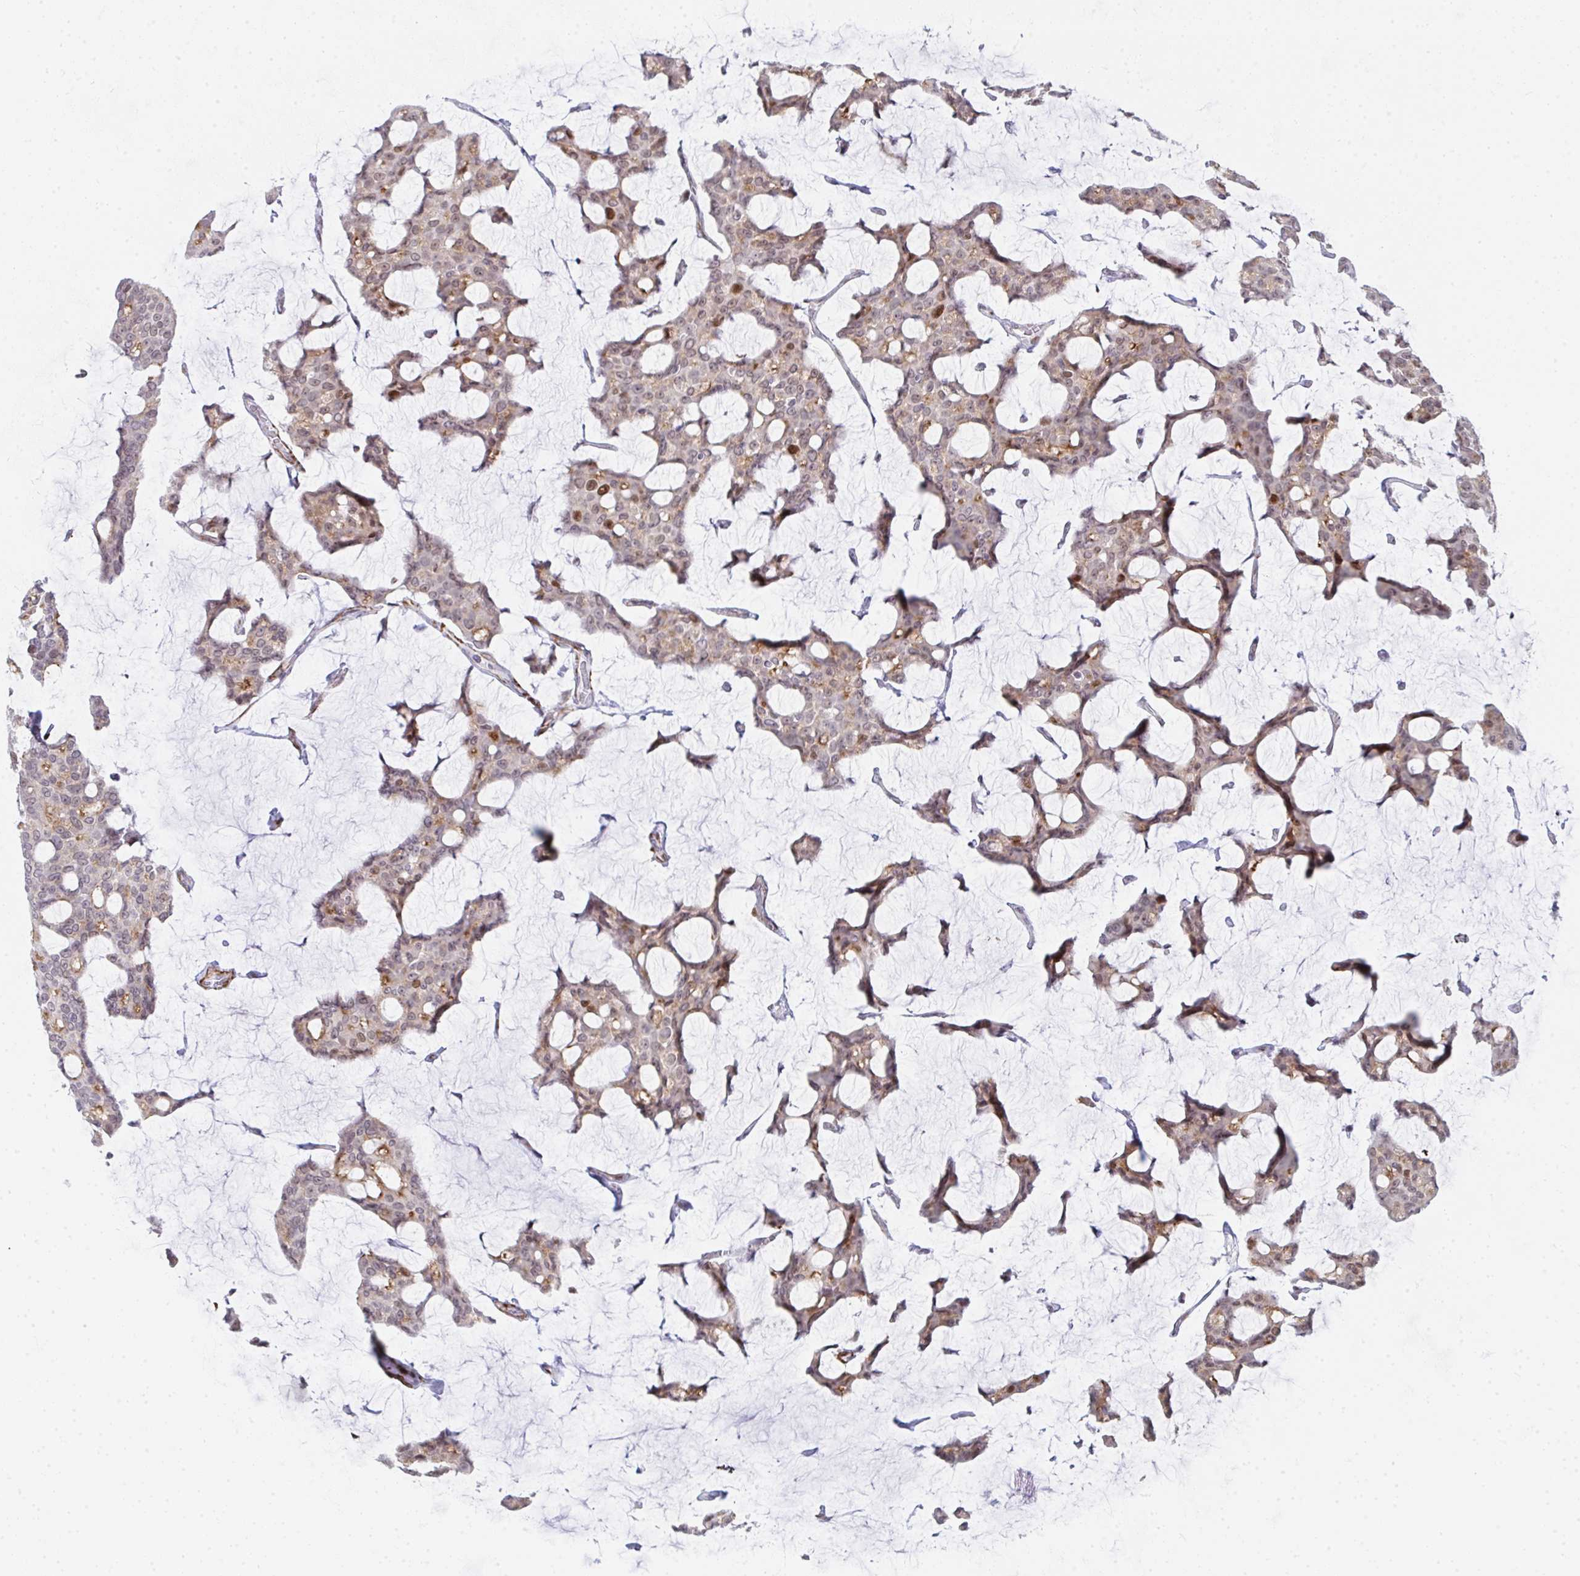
{"staining": {"intensity": "moderate", "quantity": "<25%", "location": "nuclear"}, "tissue": "breast cancer", "cell_type": "Tumor cells", "image_type": "cancer", "snomed": [{"axis": "morphology", "description": "Duct carcinoma"}, {"axis": "topography", "description": "Breast"}], "caption": "Protein expression analysis of invasive ductal carcinoma (breast) exhibits moderate nuclear expression in about <25% of tumor cells.", "gene": "GINS2", "patient": {"sex": "female", "age": 91}}